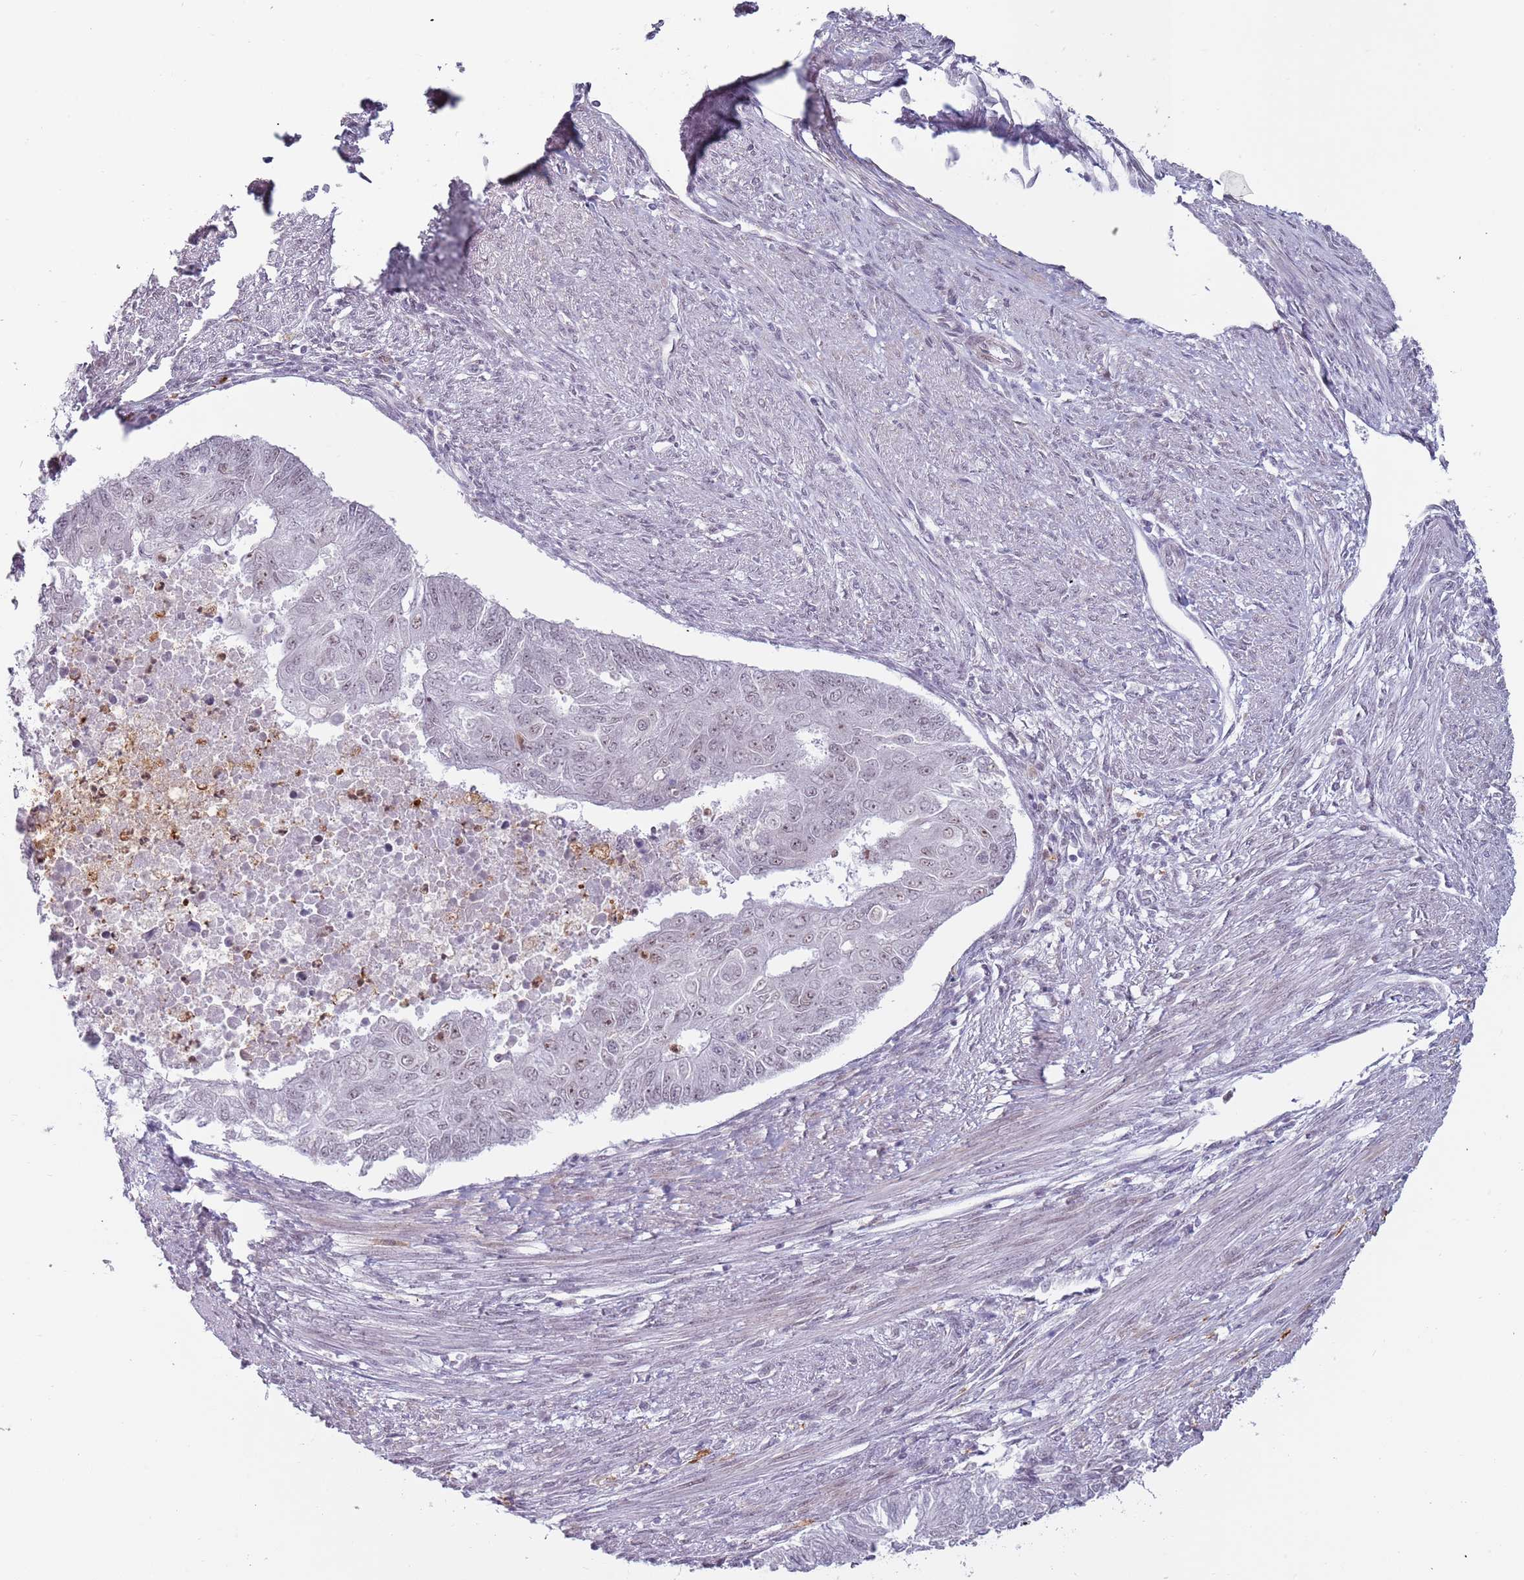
{"staining": {"intensity": "negative", "quantity": "none", "location": "none"}, "tissue": "endometrial cancer", "cell_type": "Tumor cells", "image_type": "cancer", "snomed": [{"axis": "morphology", "description": "Adenocarcinoma, NOS"}, {"axis": "topography", "description": "Endometrium"}], "caption": "An image of human endometrial cancer (adenocarcinoma) is negative for staining in tumor cells.", "gene": "REXO4", "patient": {"sex": "female", "age": 32}}